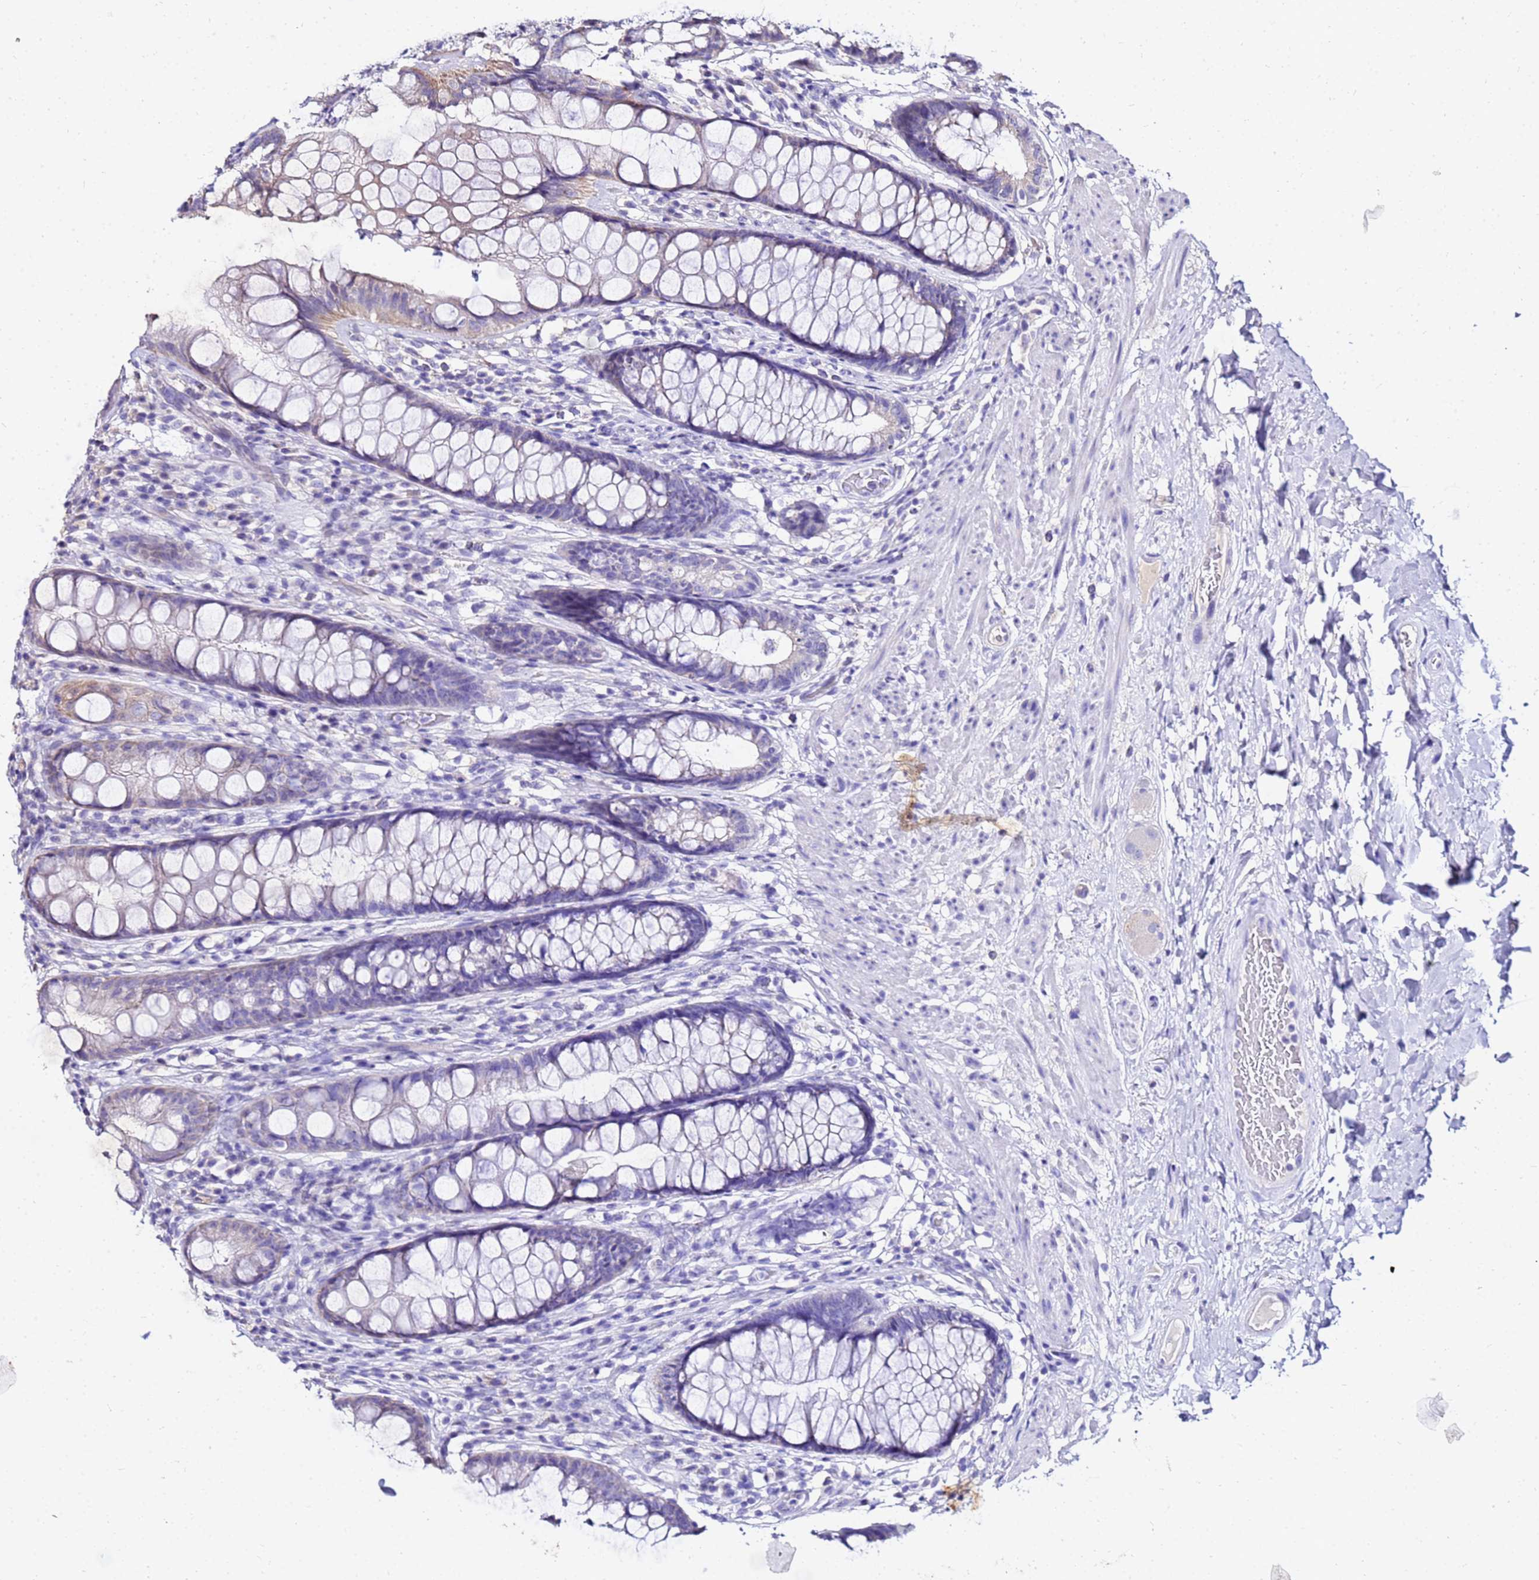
{"staining": {"intensity": "moderate", "quantity": "<25%", "location": "cytoplasmic/membranous"}, "tissue": "rectum", "cell_type": "Glandular cells", "image_type": "normal", "snomed": [{"axis": "morphology", "description": "Normal tissue, NOS"}, {"axis": "topography", "description": "Rectum"}], "caption": "Immunohistochemistry of normal human rectum reveals low levels of moderate cytoplasmic/membranous positivity in about <25% of glandular cells.", "gene": "COX14", "patient": {"sex": "male", "age": 74}}